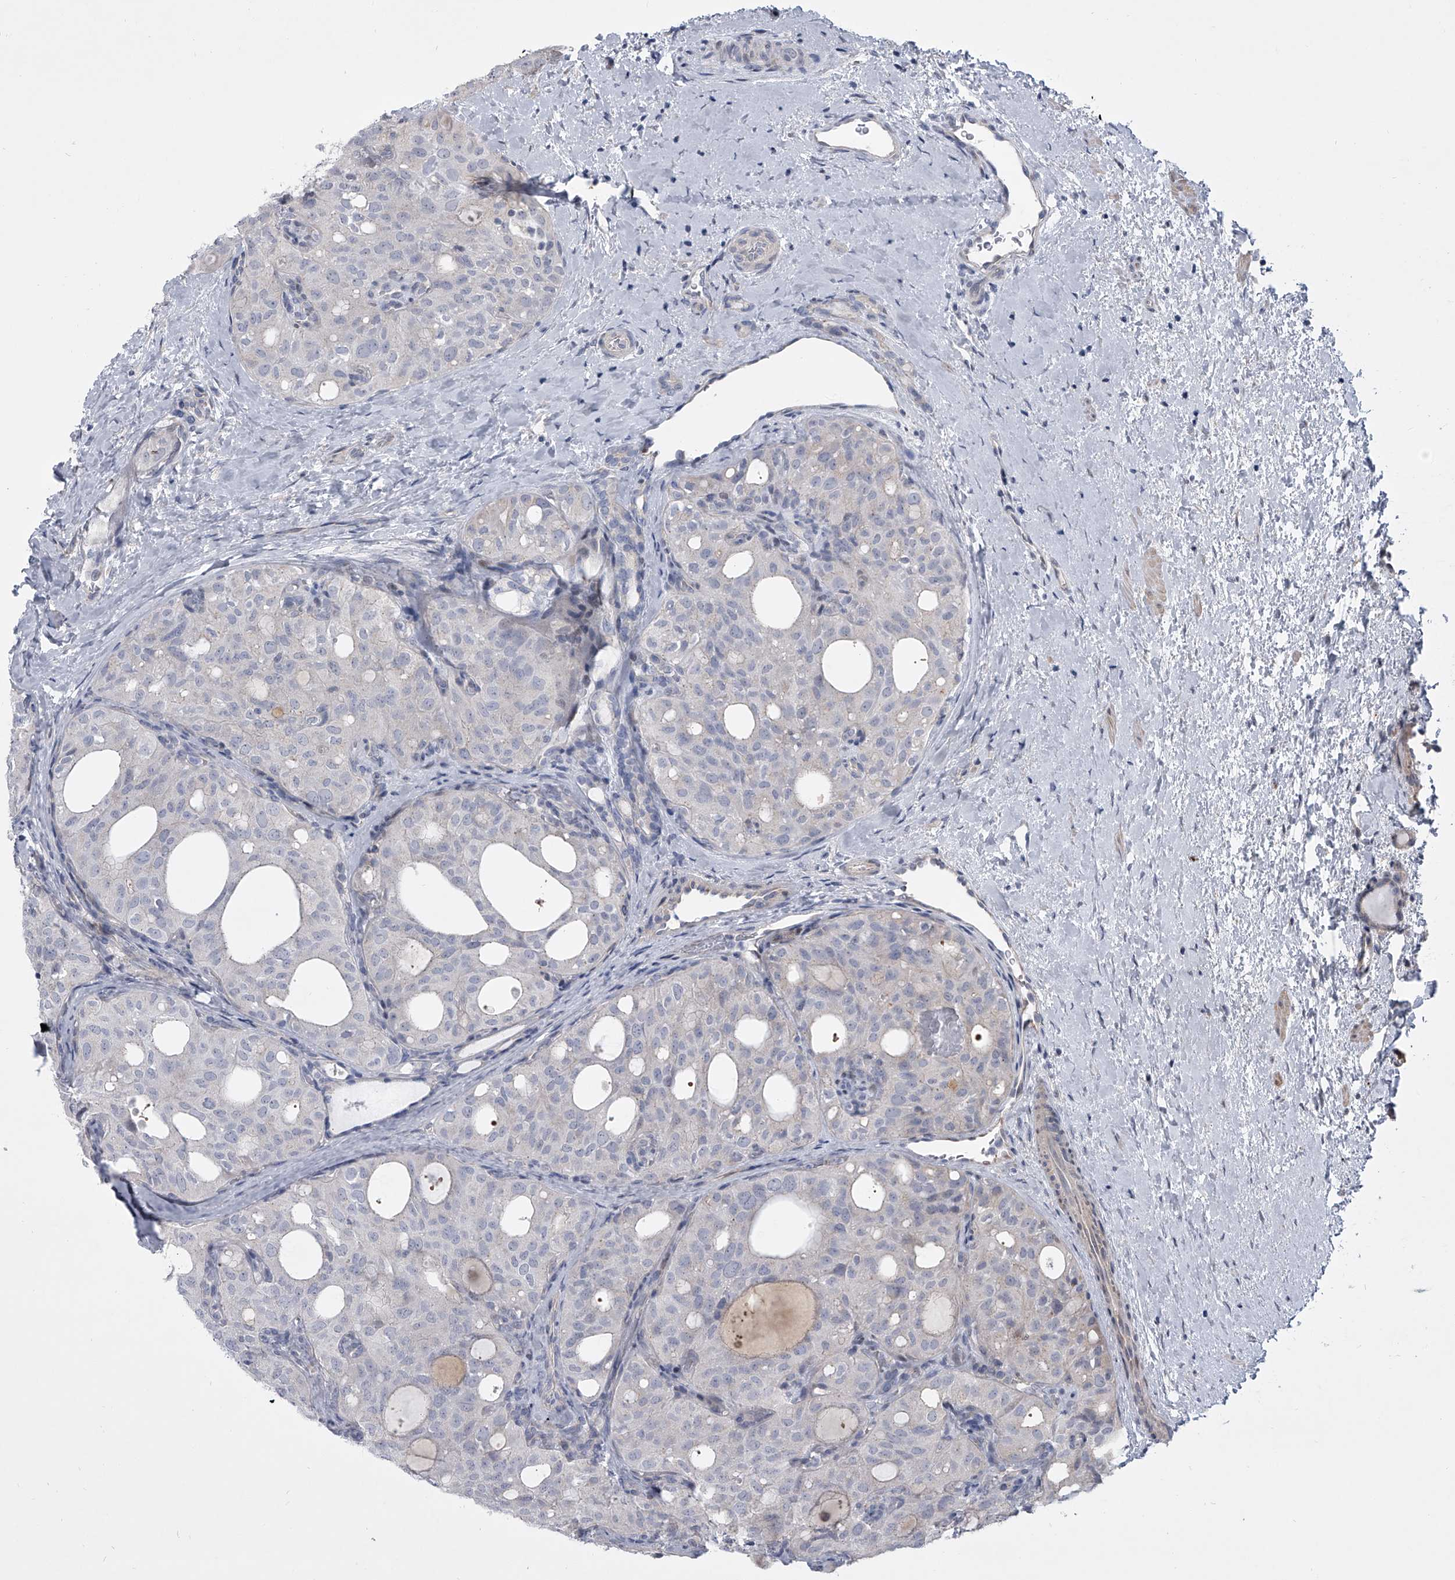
{"staining": {"intensity": "negative", "quantity": "none", "location": "none"}, "tissue": "thyroid cancer", "cell_type": "Tumor cells", "image_type": "cancer", "snomed": [{"axis": "morphology", "description": "Follicular adenoma carcinoma, NOS"}, {"axis": "topography", "description": "Thyroid gland"}], "caption": "Tumor cells are negative for protein expression in human thyroid cancer.", "gene": "HEATR6", "patient": {"sex": "male", "age": 75}}